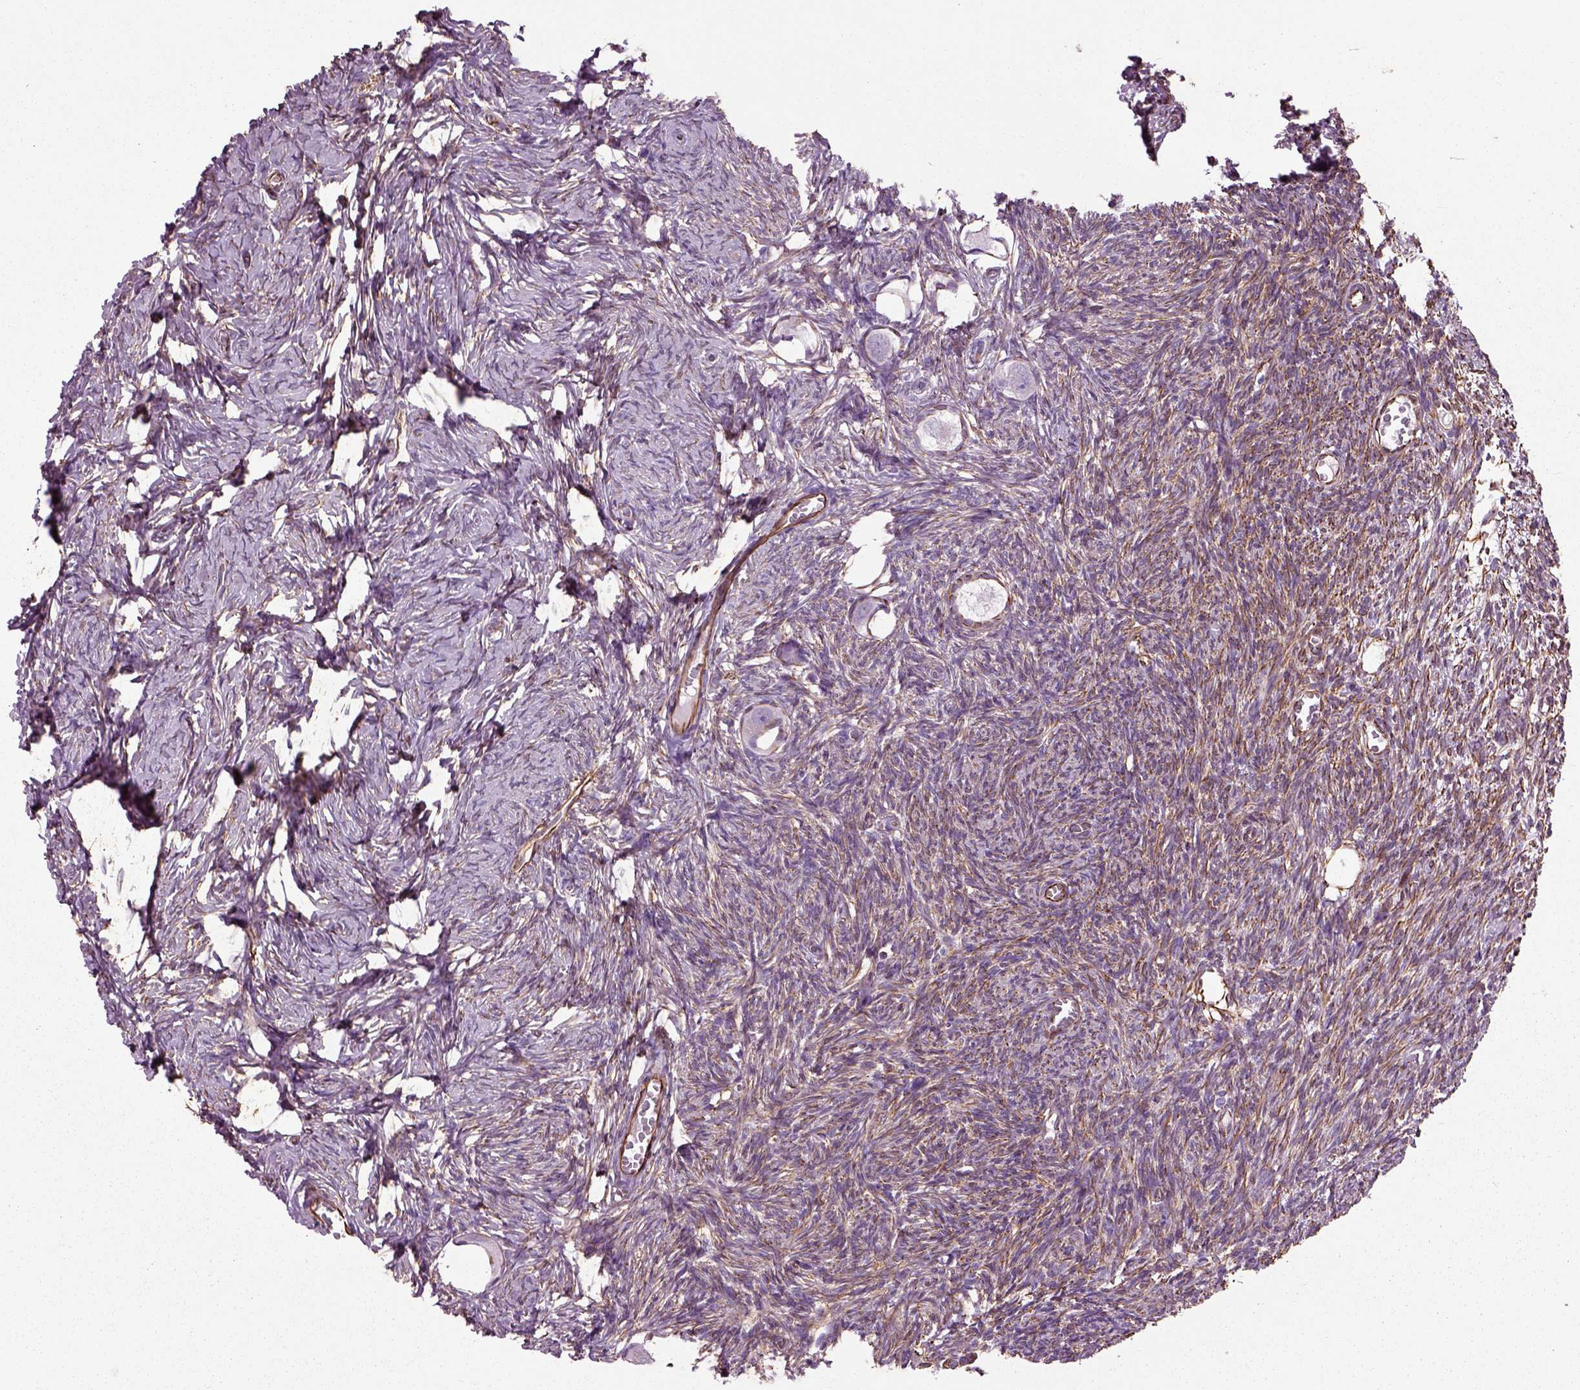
{"staining": {"intensity": "strong", "quantity": "<25%", "location": "cytoplasmic/membranous"}, "tissue": "ovary", "cell_type": "Follicle cells", "image_type": "normal", "snomed": [{"axis": "morphology", "description": "Normal tissue, NOS"}, {"axis": "topography", "description": "Ovary"}], "caption": "Follicle cells reveal medium levels of strong cytoplasmic/membranous expression in about <25% of cells in normal ovary.", "gene": "ACER3", "patient": {"sex": "female", "age": 27}}